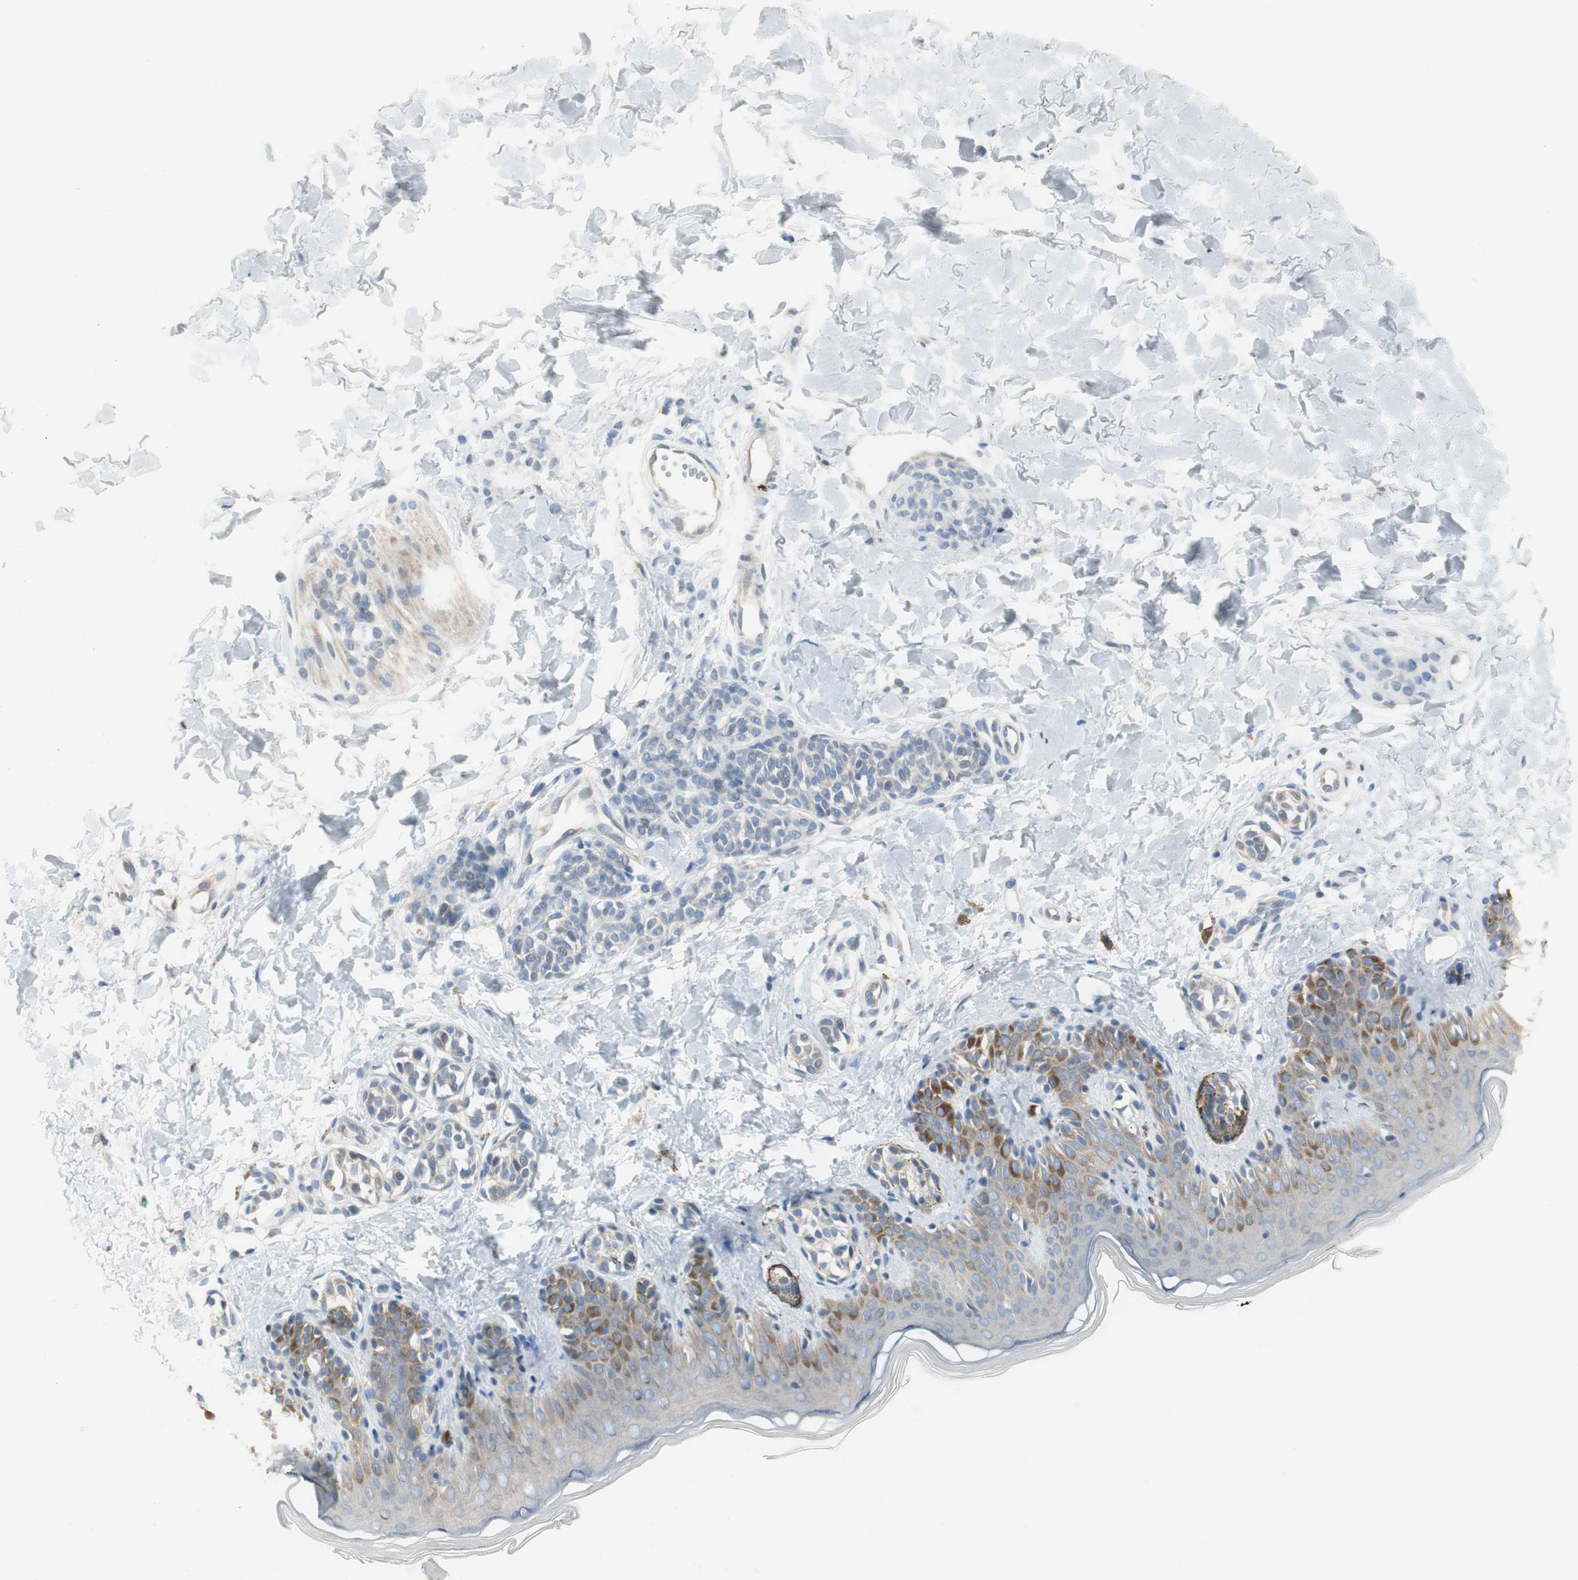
{"staining": {"intensity": "negative", "quantity": "none", "location": "none"}, "tissue": "skin", "cell_type": "Fibroblasts", "image_type": "normal", "snomed": [{"axis": "morphology", "description": "Normal tissue, NOS"}, {"axis": "topography", "description": "Skin"}], "caption": "Protein analysis of normal skin demonstrates no significant staining in fibroblasts. (Stains: DAB immunohistochemistry with hematoxylin counter stain, Microscopy: brightfield microscopy at high magnification).", "gene": "SPINK4", "patient": {"sex": "male", "age": 16}}